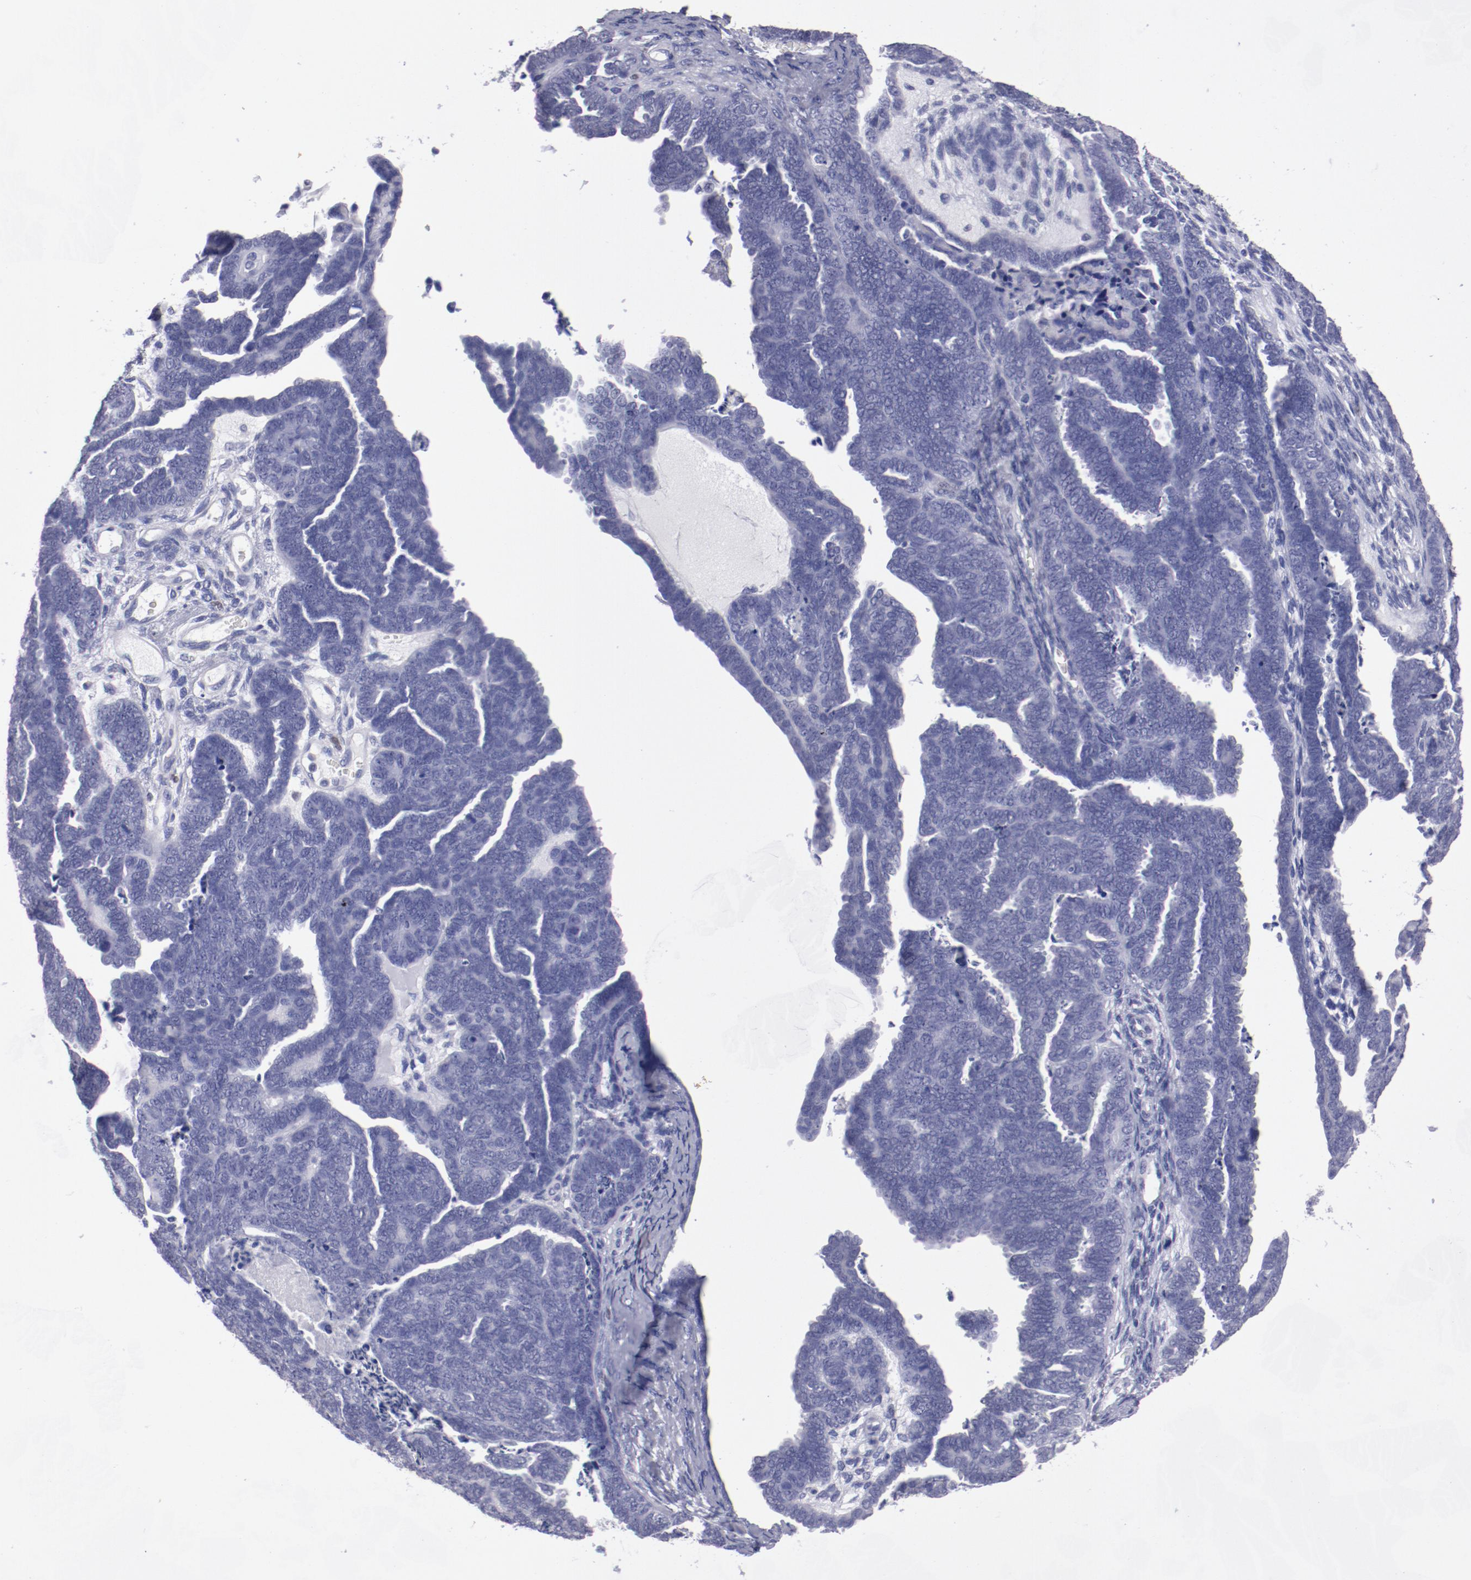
{"staining": {"intensity": "negative", "quantity": "none", "location": "none"}, "tissue": "endometrial cancer", "cell_type": "Tumor cells", "image_type": "cancer", "snomed": [{"axis": "morphology", "description": "Neoplasm, malignant, NOS"}, {"axis": "topography", "description": "Endometrium"}], "caption": "This is an immunohistochemistry image of endometrial malignant neoplasm. There is no staining in tumor cells.", "gene": "IRF8", "patient": {"sex": "female", "age": 74}}